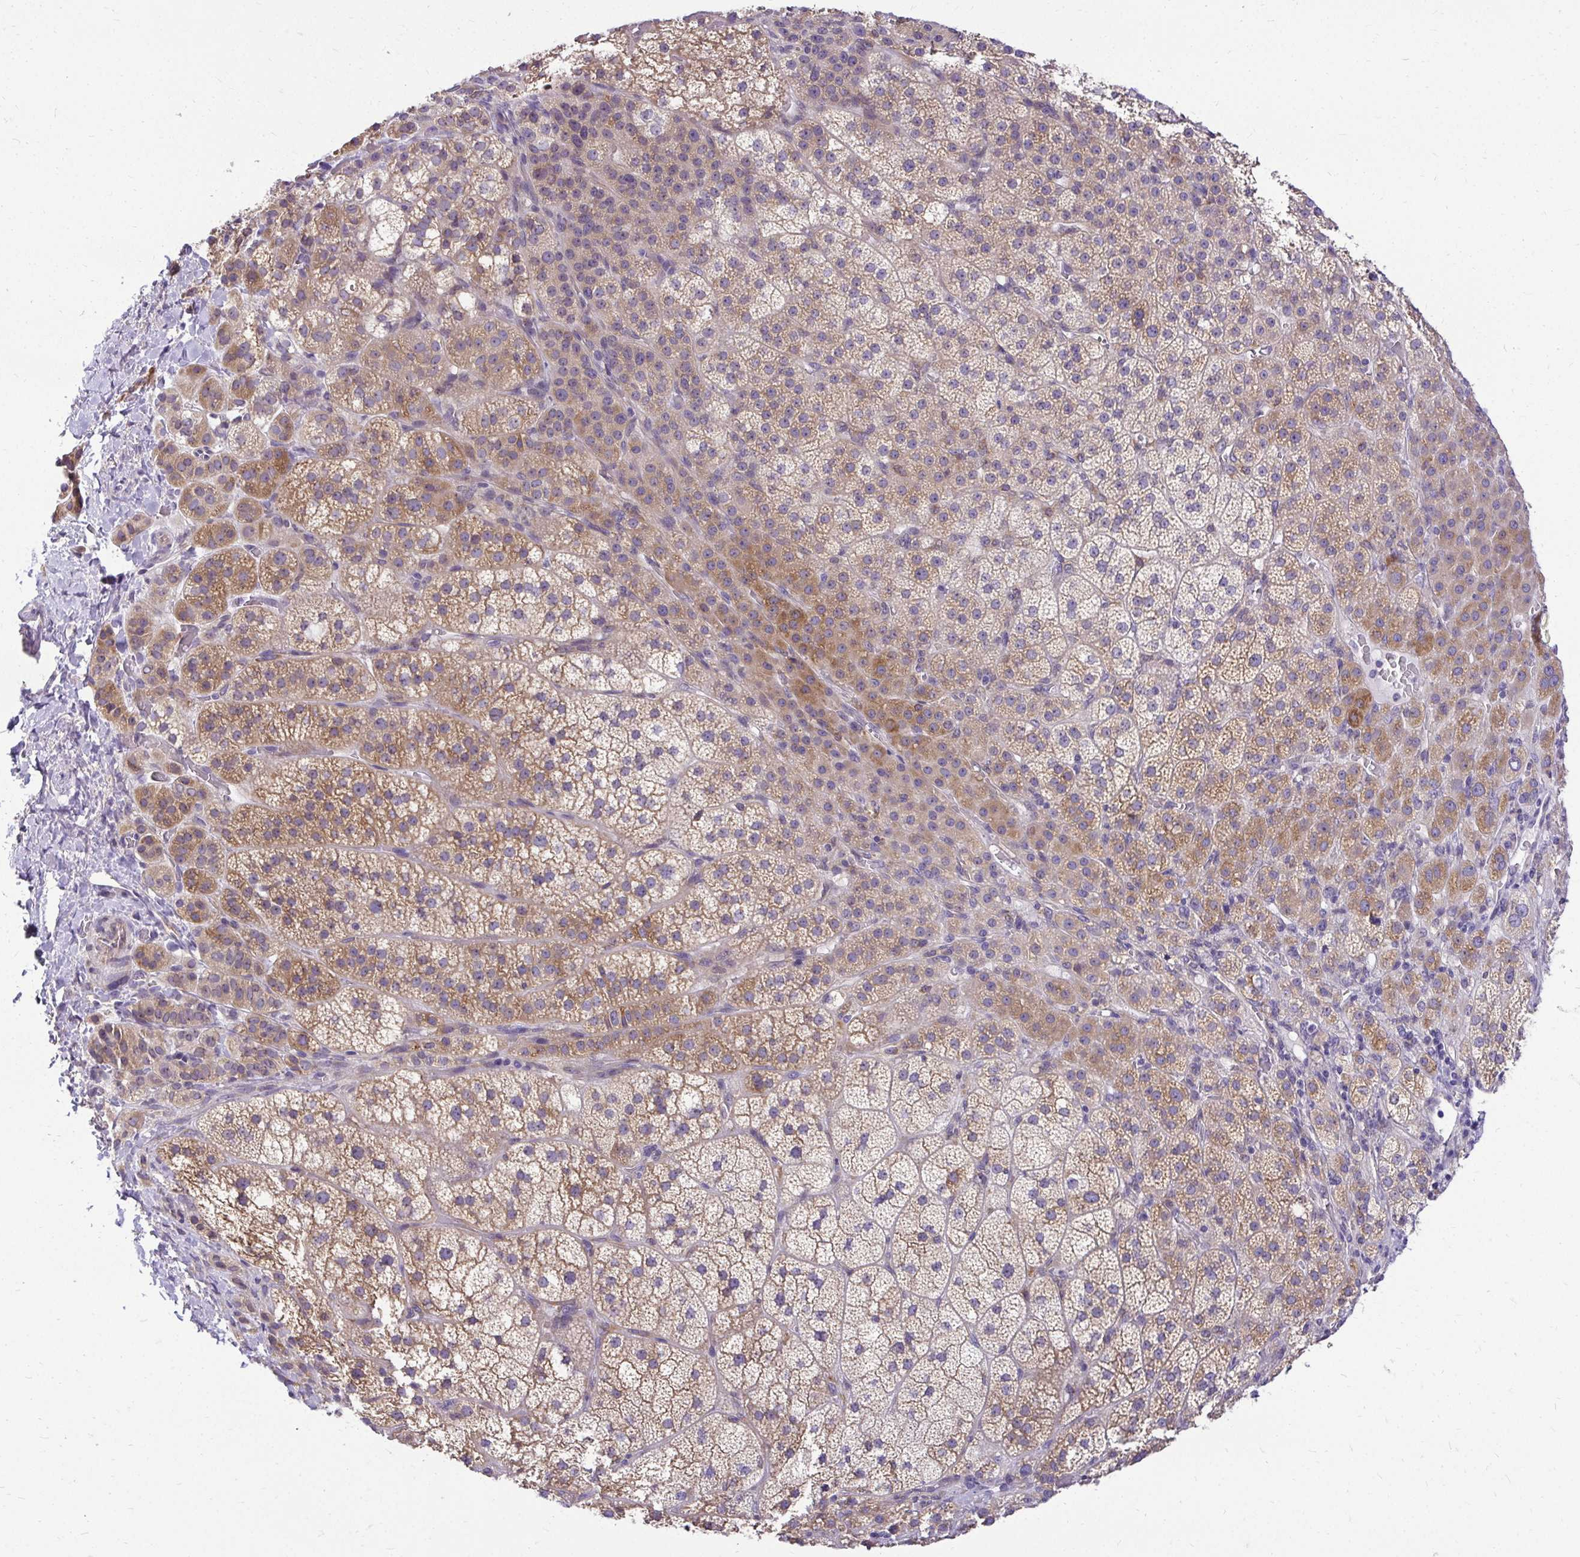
{"staining": {"intensity": "moderate", "quantity": "25%-75%", "location": "cytoplasmic/membranous"}, "tissue": "adrenal gland", "cell_type": "Glandular cells", "image_type": "normal", "snomed": [{"axis": "morphology", "description": "Normal tissue, NOS"}, {"axis": "topography", "description": "Adrenal gland"}], "caption": "A high-resolution image shows IHC staining of benign adrenal gland, which demonstrates moderate cytoplasmic/membranous staining in about 25%-75% of glandular cells.", "gene": "NIFK", "patient": {"sex": "female", "age": 60}}